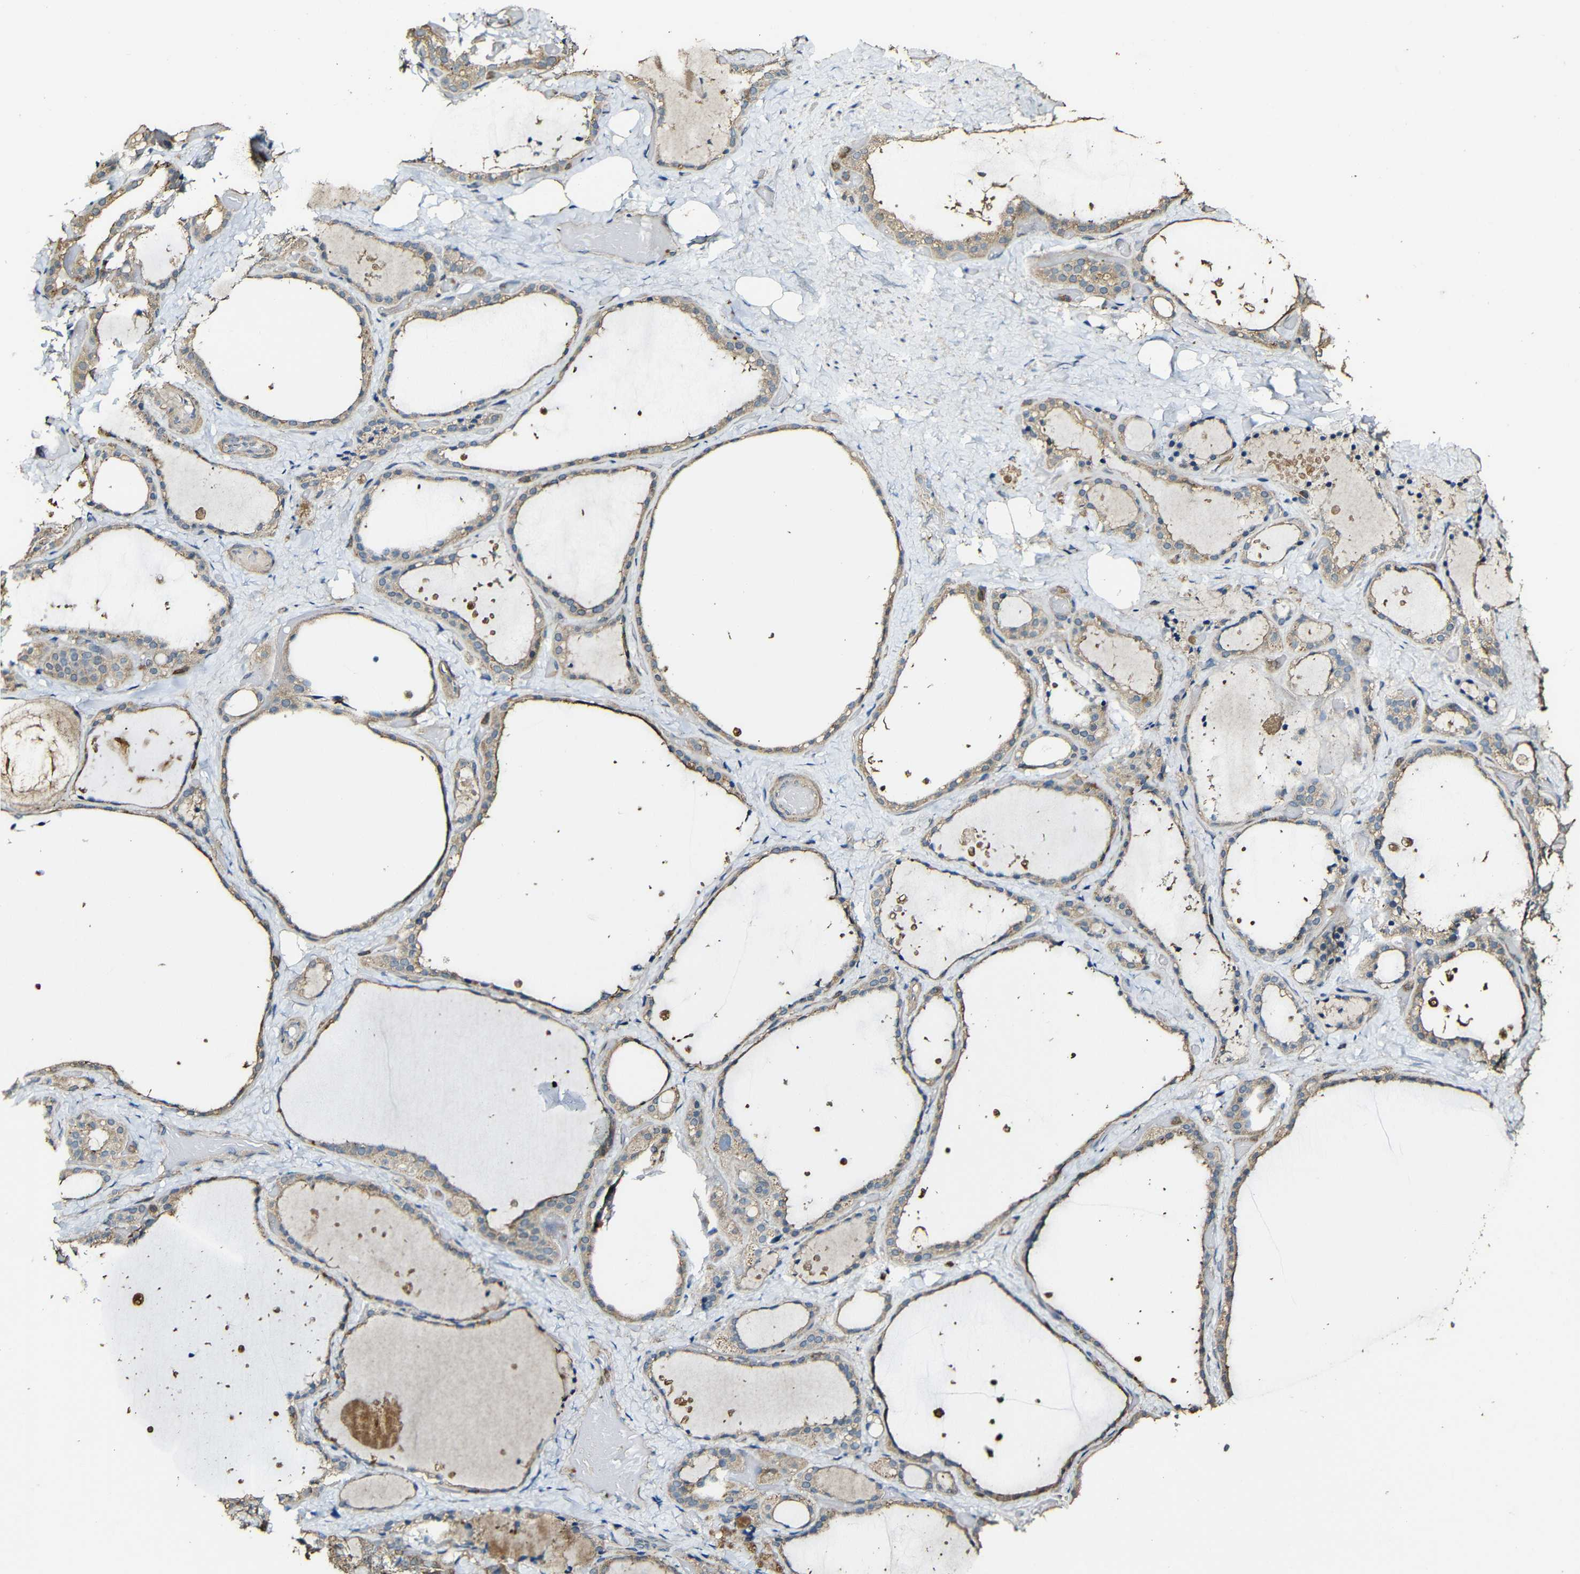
{"staining": {"intensity": "weak", "quantity": ">75%", "location": "cytoplasmic/membranous"}, "tissue": "thyroid gland", "cell_type": "Glandular cells", "image_type": "normal", "snomed": [{"axis": "morphology", "description": "Normal tissue, NOS"}, {"axis": "topography", "description": "Thyroid gland"}], "caption": "Thyroid gland was stained to show a protein in brown. There is low levels of weak cytoplasmic/membranous expression in approximately >75% of glandular cells.", "gene": "CASP8", "patient": {"sex": "female", "age": 44}}